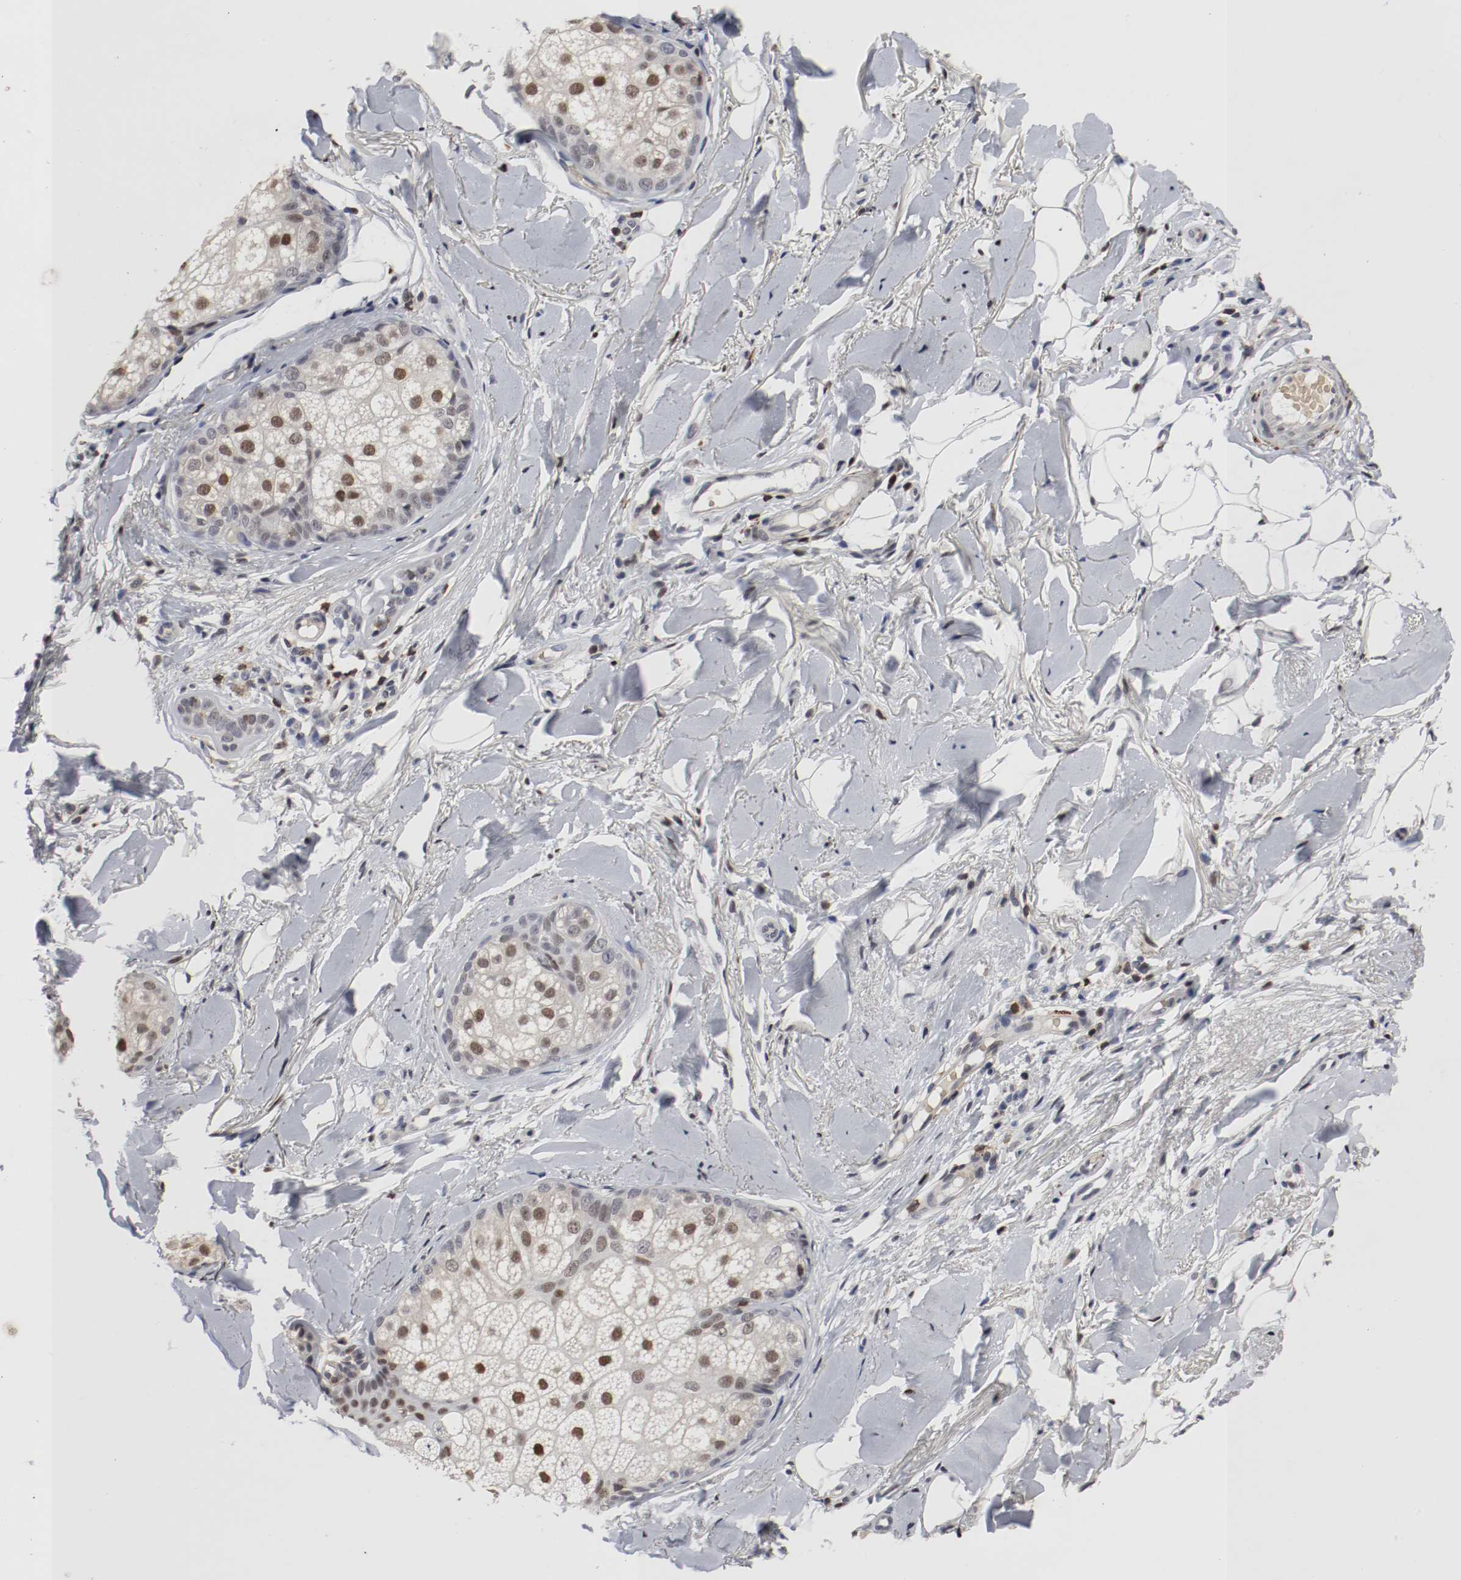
{"staining": {"intensity": "strong", "quantity": "<25%", "location": "nuclear"}, "tissue": "skin cancer", "cell_type": "Tumor cells", "image_type": "cancer", "snomed": [{"axis": "morphology", "description": "Normal tissue, NOS"}, {"axis": "morphology", "description": "Basal cell carcinoma"}, {"axis": "topography", "description": "Skin"}], "caption": "Protein analysis of skin basal cell carcinoma tissue reveals strong nuclear positivity in about <25% of tumor cells.", "gene": "JUND", "patient": {"sex": "female", "age": 69}}